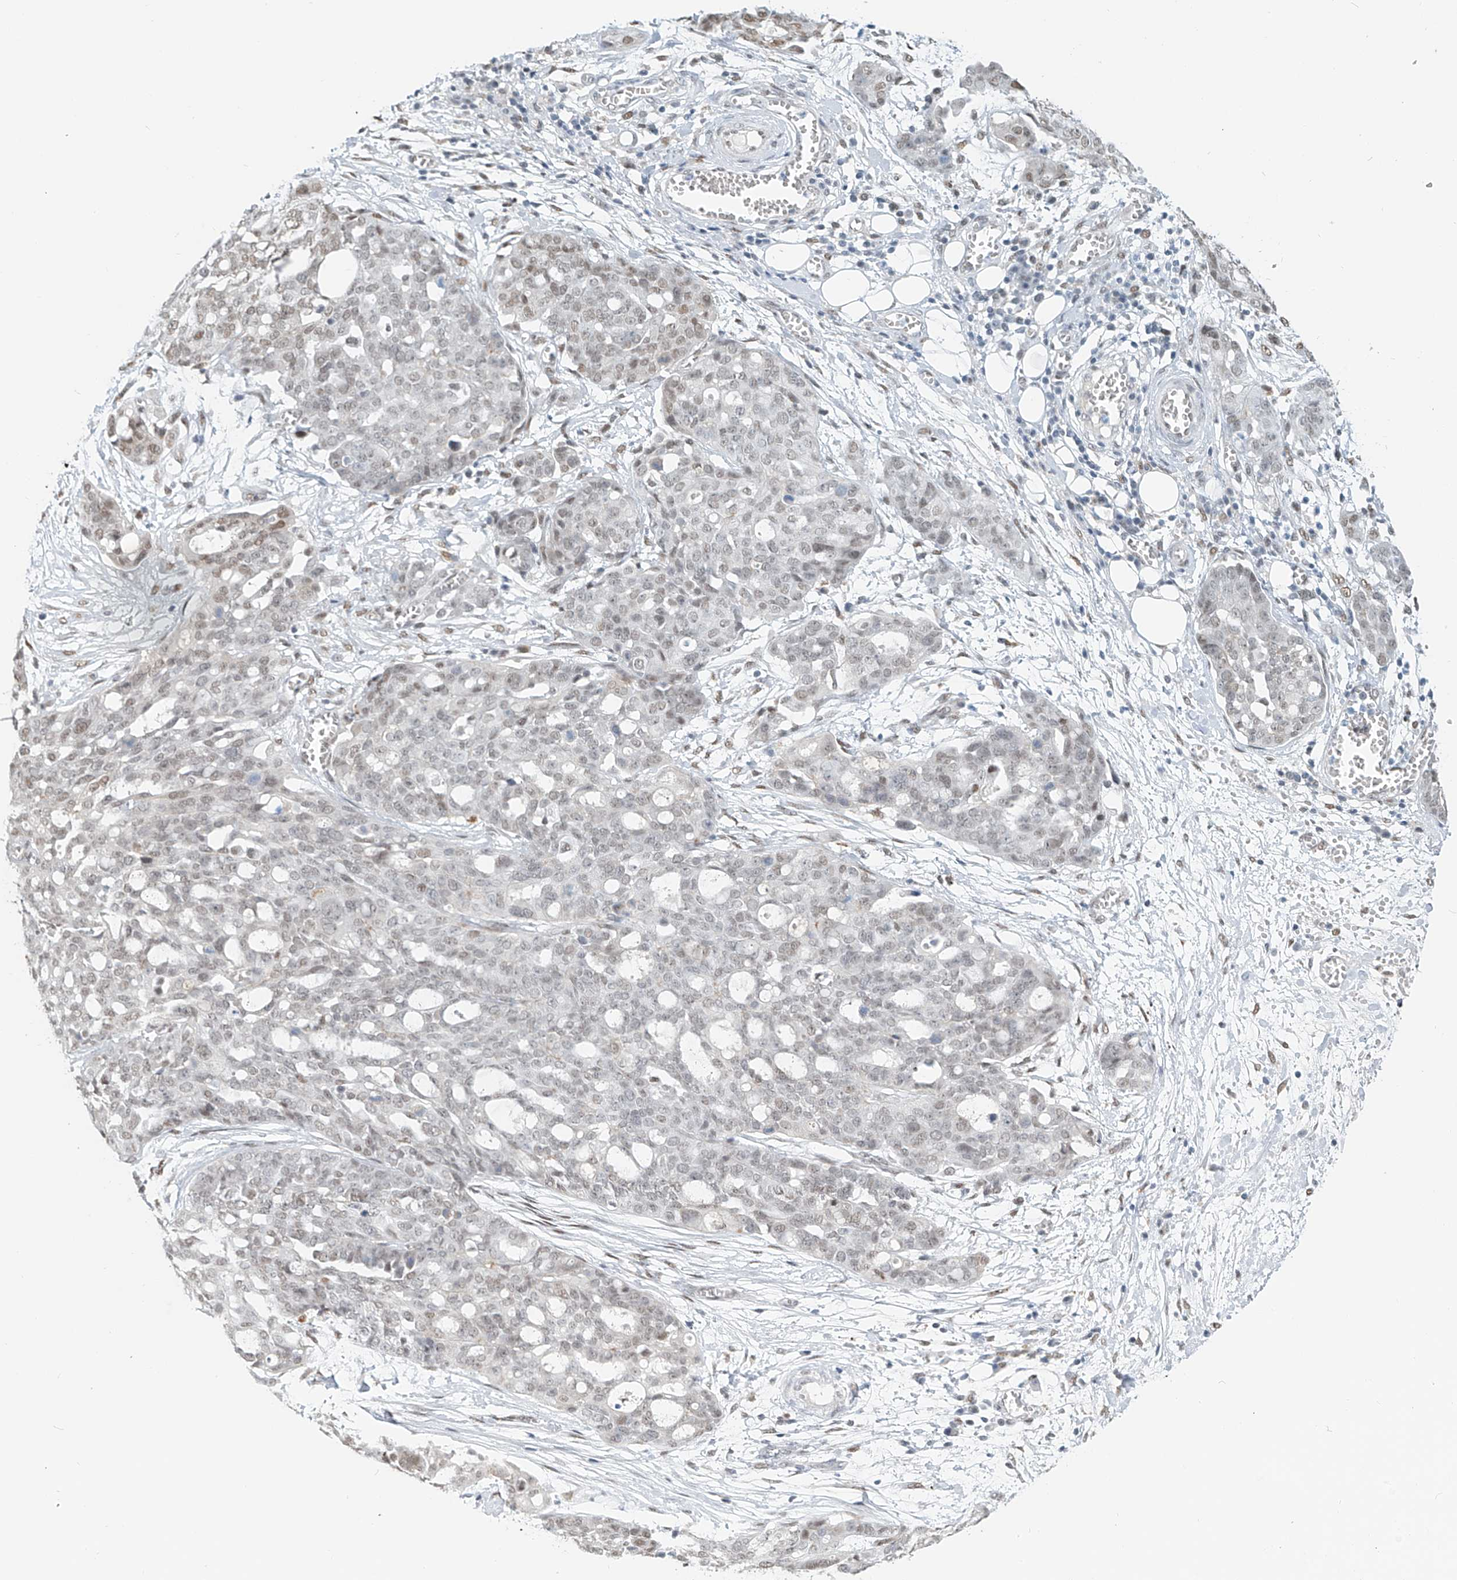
{"staining": {"intensity": "weak", "quantity": "25%-75%", "location": "nuclear"}, "tissue": "ovarian cancer", "cell_type": "Tumor cells", "image_type": "cancer", "snomed": [{"axis": "morphology", "description": "Cystadenocarcinoma, serous, NOS"}, {"axis": "topography", "description": "Soft tissue"}, {"axis": "topography", "description": "Ovary"}], "caption": "This is an image of IHC staining of ovarian cancer (serous cystadenocarcinoma), which shows weak expression in the nuclear of tumor cells.", "gene": "SASH1", "patient": {"sex": "female", "age": 57}}